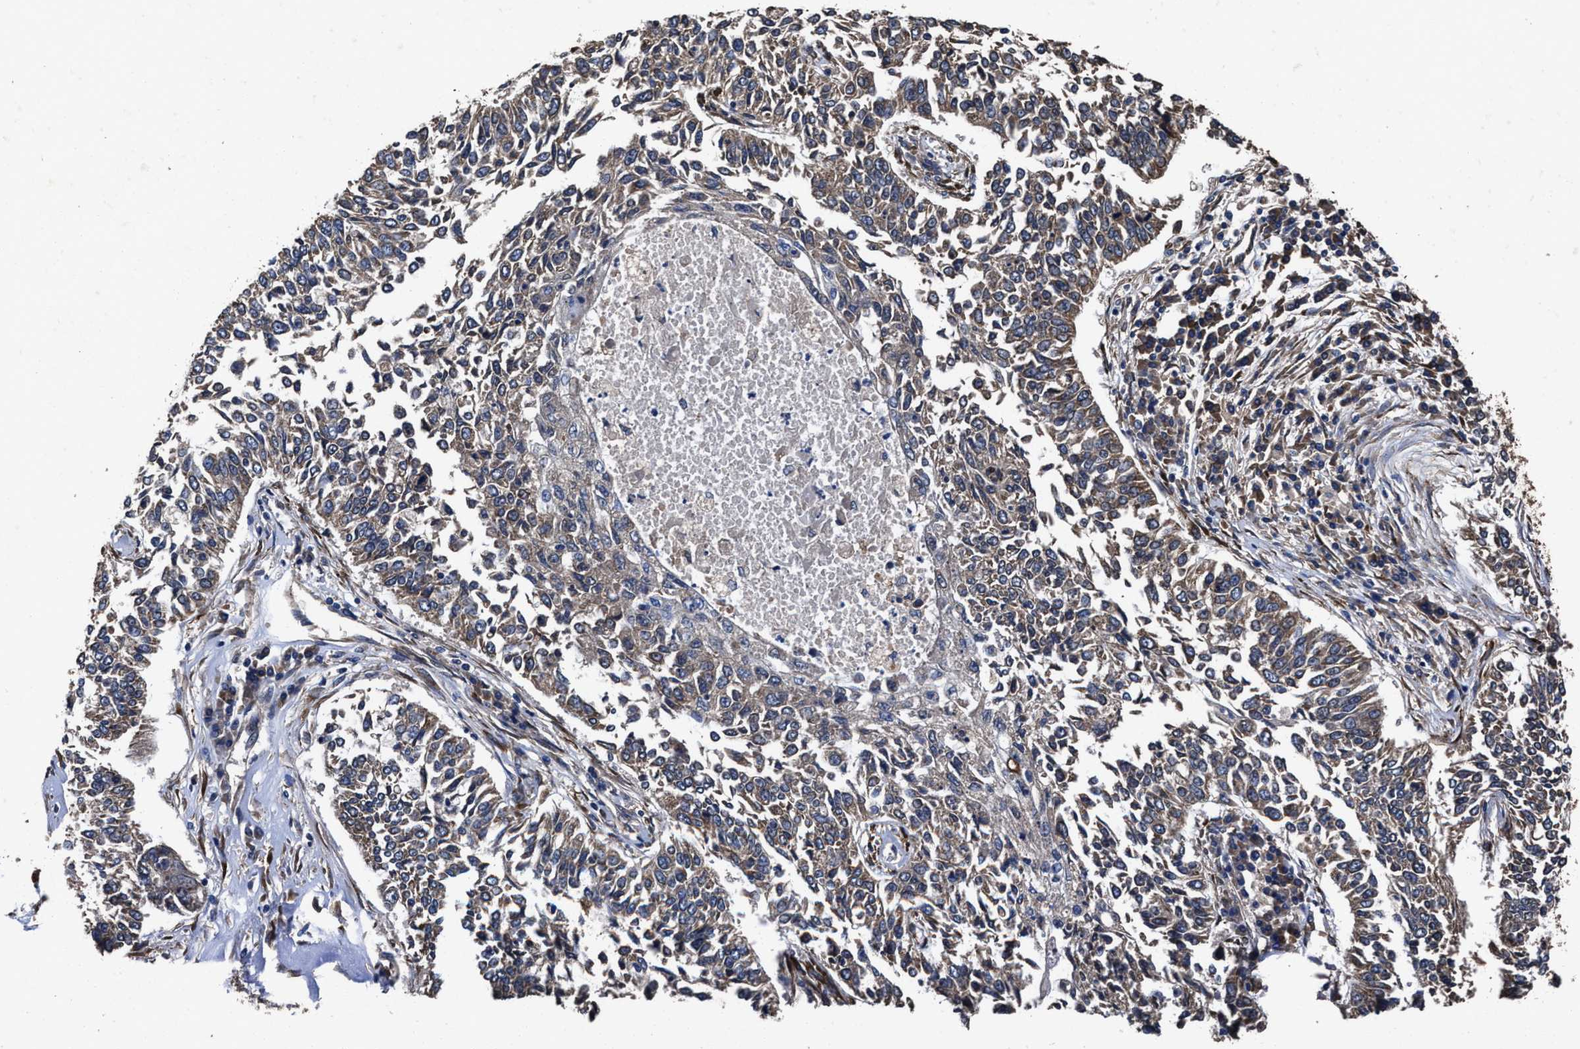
{"staining": {"intensity": "moderate", "quantity": ">75%", "location": "cytoplasmic/membranous"}, "tissue": "lung cancer", "cell_type": "Tumor cells", "image_type": "cancer", "snomed": [{"axis": "morphology", "description": "Normal tissue, NOS"}, {"axis": "morphology", "description": "Squamous cell carcinoma, NOS"}, {"axis": "topography", "description": "Cartilage tissue"}, {"axis": "topography", "description": "Bronchus"}, {"axis": "topography", "description": "Lung"}], "caption": "Lung cancer (squamous cell carcinoma) tissue exhibits moderate cytoplasmic/membranous staining in approximately >75% of tumor cells, visualized by immunohistochemistry. (Brightfield microscopy of DAB IHC at high magnification).", "gene": "IDNK", "patient": {"sex": "female", "age": 49}}